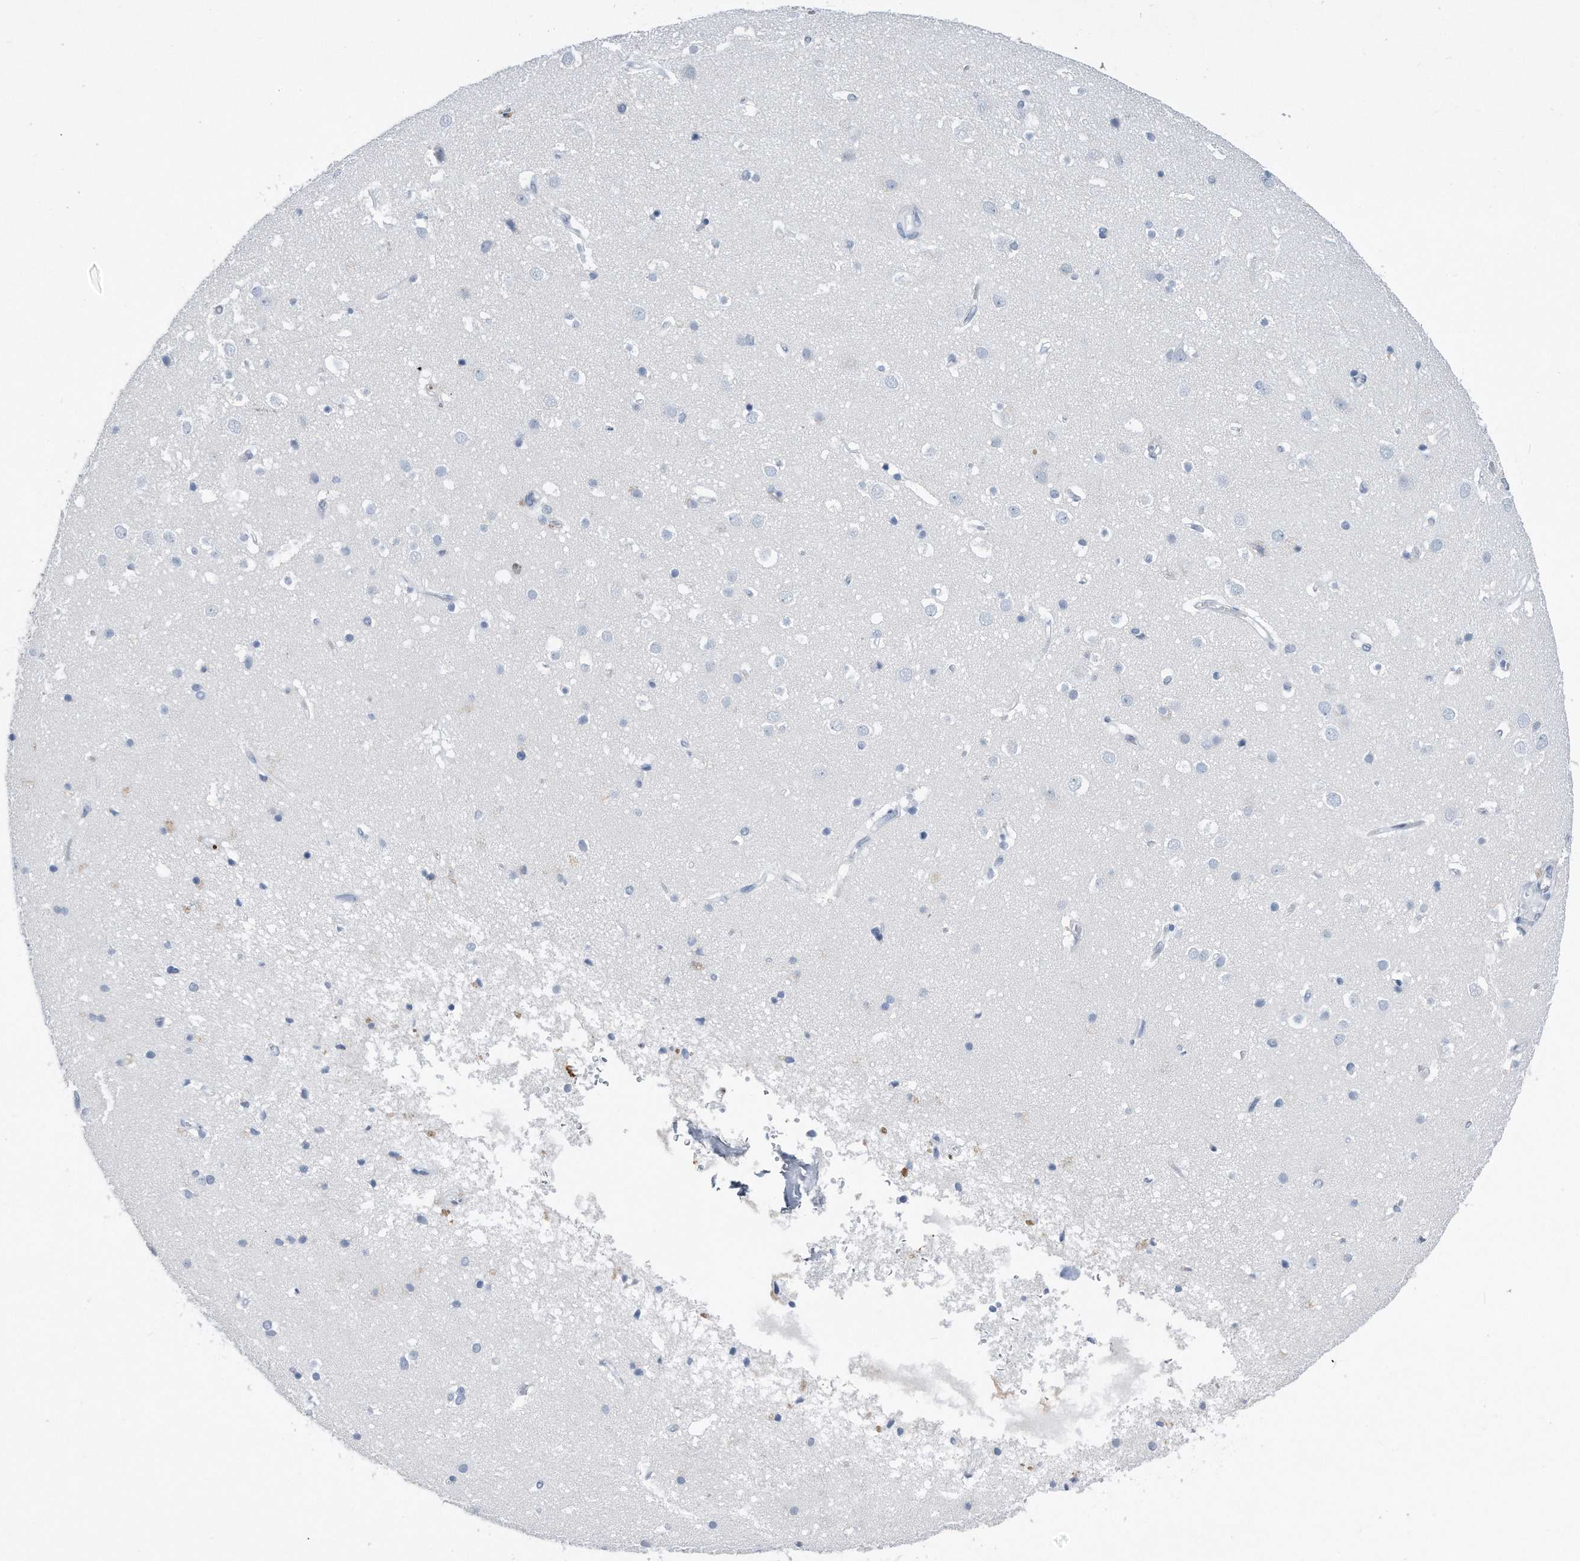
{"staining": {"intensity": "negative", "quantity": "none", "location": "none"}, "tissue": "cerebral cortex", "cell_type": "Endothelial cells", "image_type": "normal", "snomed": [{"axis": "morphology", "description": "Normal tissue, NOS"}, {"axis": "topography", "description": "Cerebral cortex"}], "caption": "Human cerebral cortex stained for a protein using immunohistochemistry demonstrates no staining in endothelial cells.", "gene": "PCNA", "patient": {"sex": "male", "age": 54}}